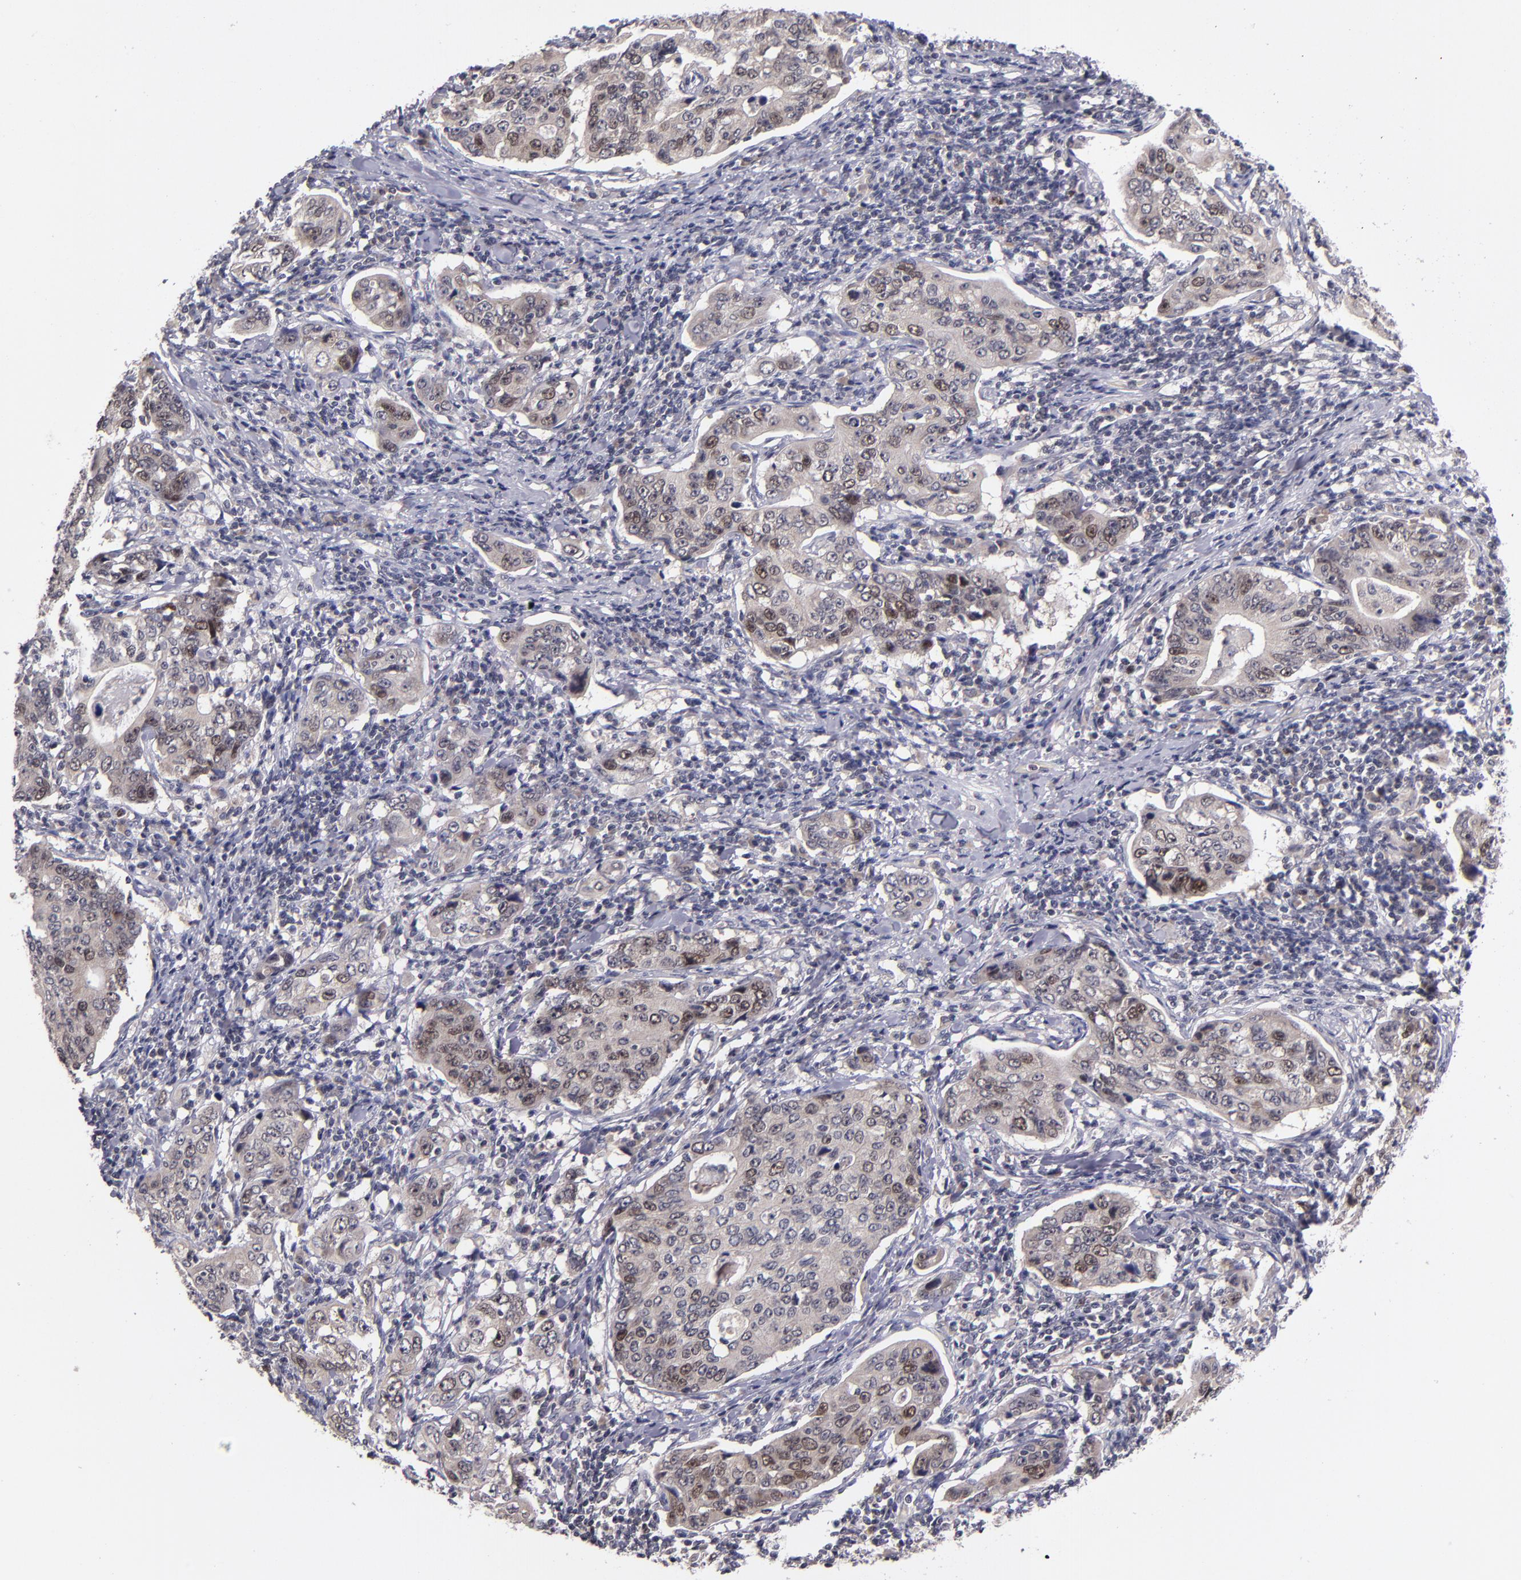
{"staining": {"intensity": "moderate", "quantity": "25%-75%", "location": "nuclear"}, "tissue": "stomach cancer", "cell_type": "Tumor cells", "image_type": "cancer", "snomed": [{"axis": "morphology", "description": "Adenocarcinoma, NOS"}, {"axis": "topography", "description": "Esophagus"}, {"axis": "topography", "description": "Stomach"}], "caption": "Brown immunohistochemical staining in human adenocarcinoma (stomach) demonstrates moderate nuclear staining in approximately 25%-75% of tumor cells. The protein of interest is shown in brown color, while the nuclei are stained blue.", "gene": "CDC7", "patient": {"sex": "male", "age": 74}}